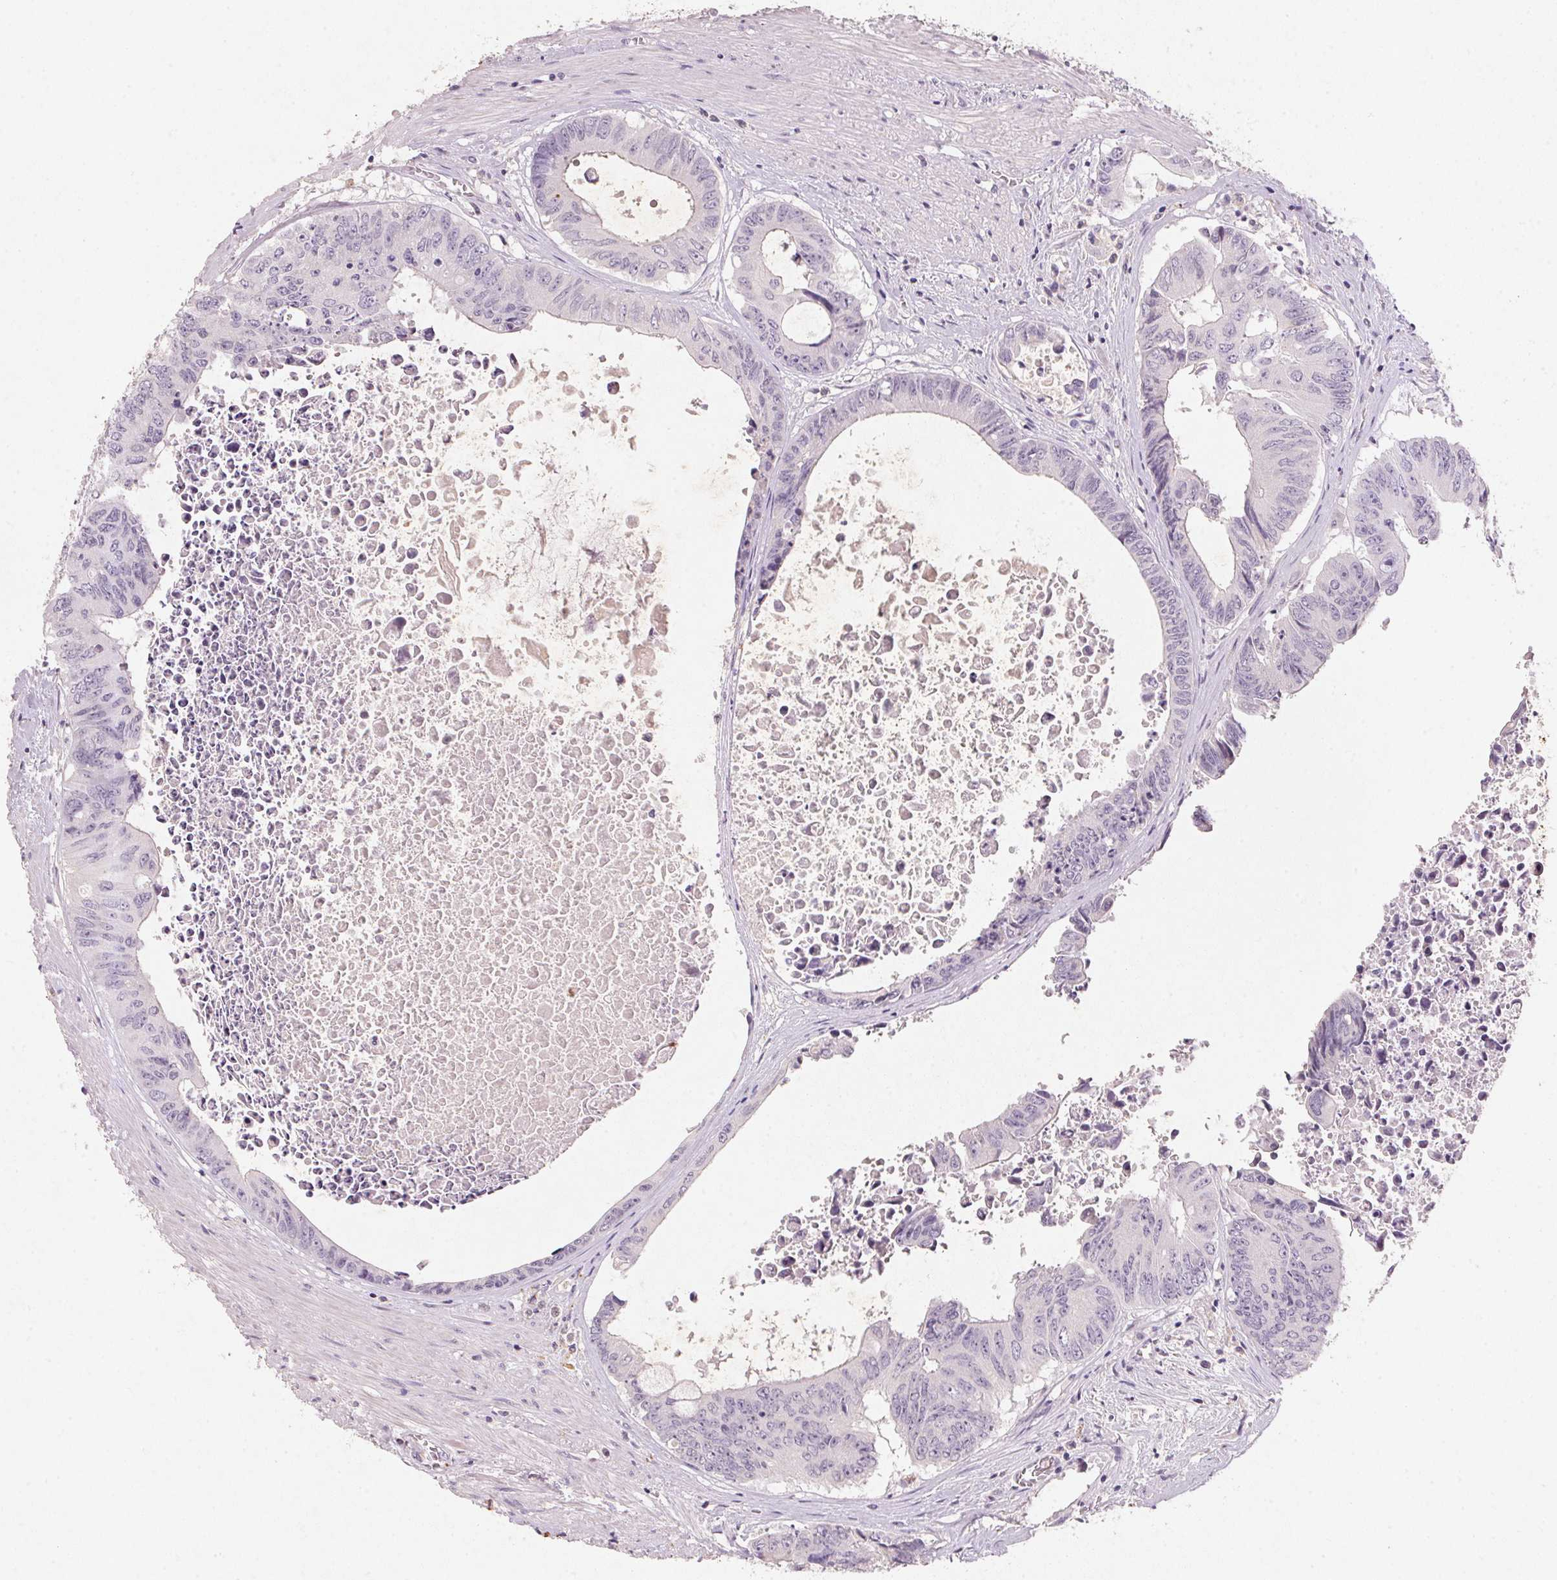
{"staining": {"intensity": "negative", "quantity": "none", "location": "none"}, "tissue": "colorectal cancer", "cell_type": "Tumor cells", "image_type": "cancer", "snomed": [{"axis": "morphology", "description": "Adenocarcinoma, NOS"}, {"axis": "topography", "description": "Rectum"}], "caption": "Immunohistochemistry (IHC) histopathology image of neoplastic tissue: human colorectal cancer stained with DAB (3,3'-diaminobenzidine) displays no significant protein expression in tumor cells.", "gene": "CXCL5", "patient": {"sex": "male", "age": 59}}